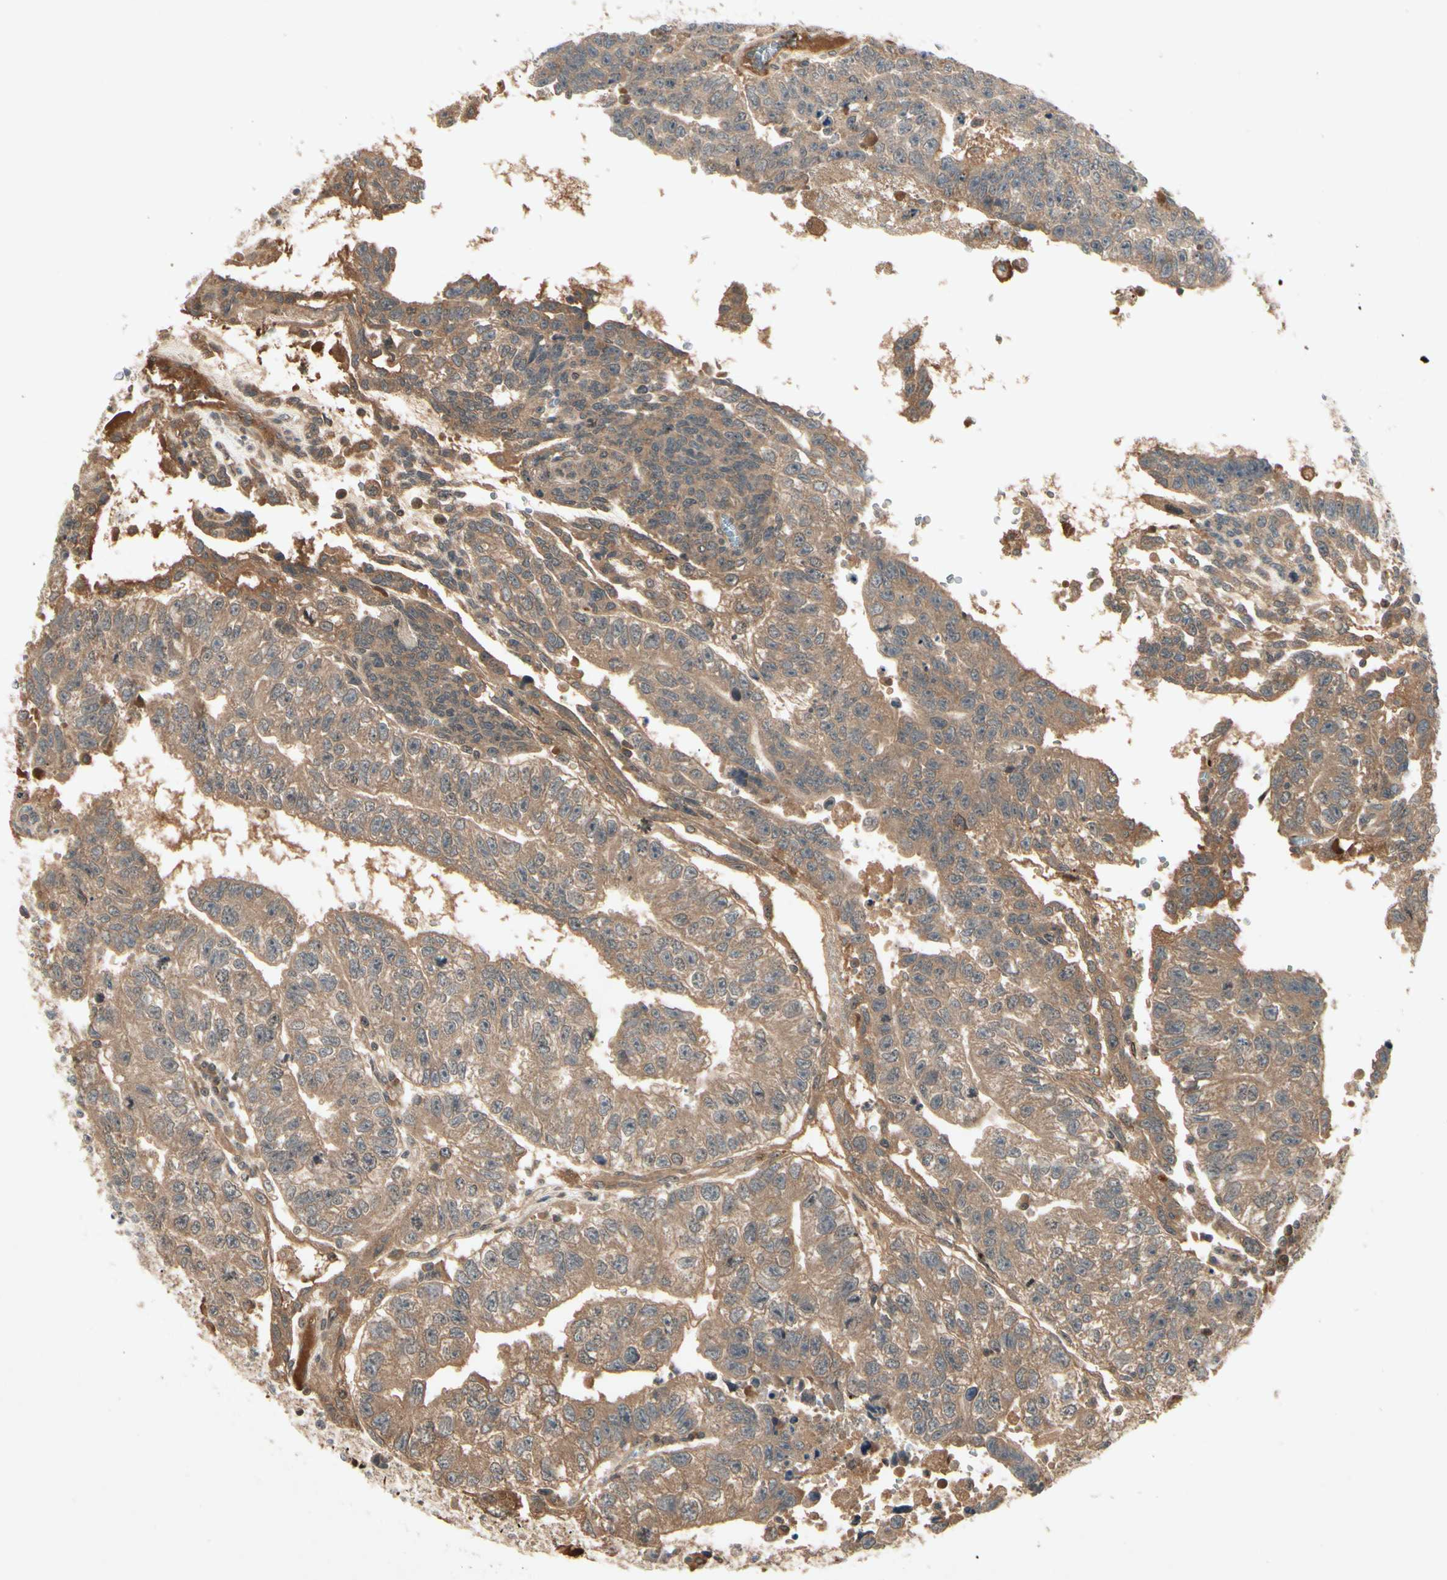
{"staining": {"intensity": "moderate", "quantity": ">75%", "location": "cytoplasmic/membranous"}, "tissue": "testis cancer", "cell_type": "Tumor cells", "image_type": "cancer", "snomed": [{"axis": "morphology", "description": "Seminoma, NOS"}, {"axis": "morphology", "description": "Carcinoma, Embryonal, NOS"}, {"axis": "topography", "description": "Testis"}], "caption": "Protein staining reveals moderate cytoplasmic/membranous expression in approximately >75% of tumor cells in testis cancer (embryonal carcinoma).", "gene": "RNF14", "patient": {"sex": "male", "age": 52}}